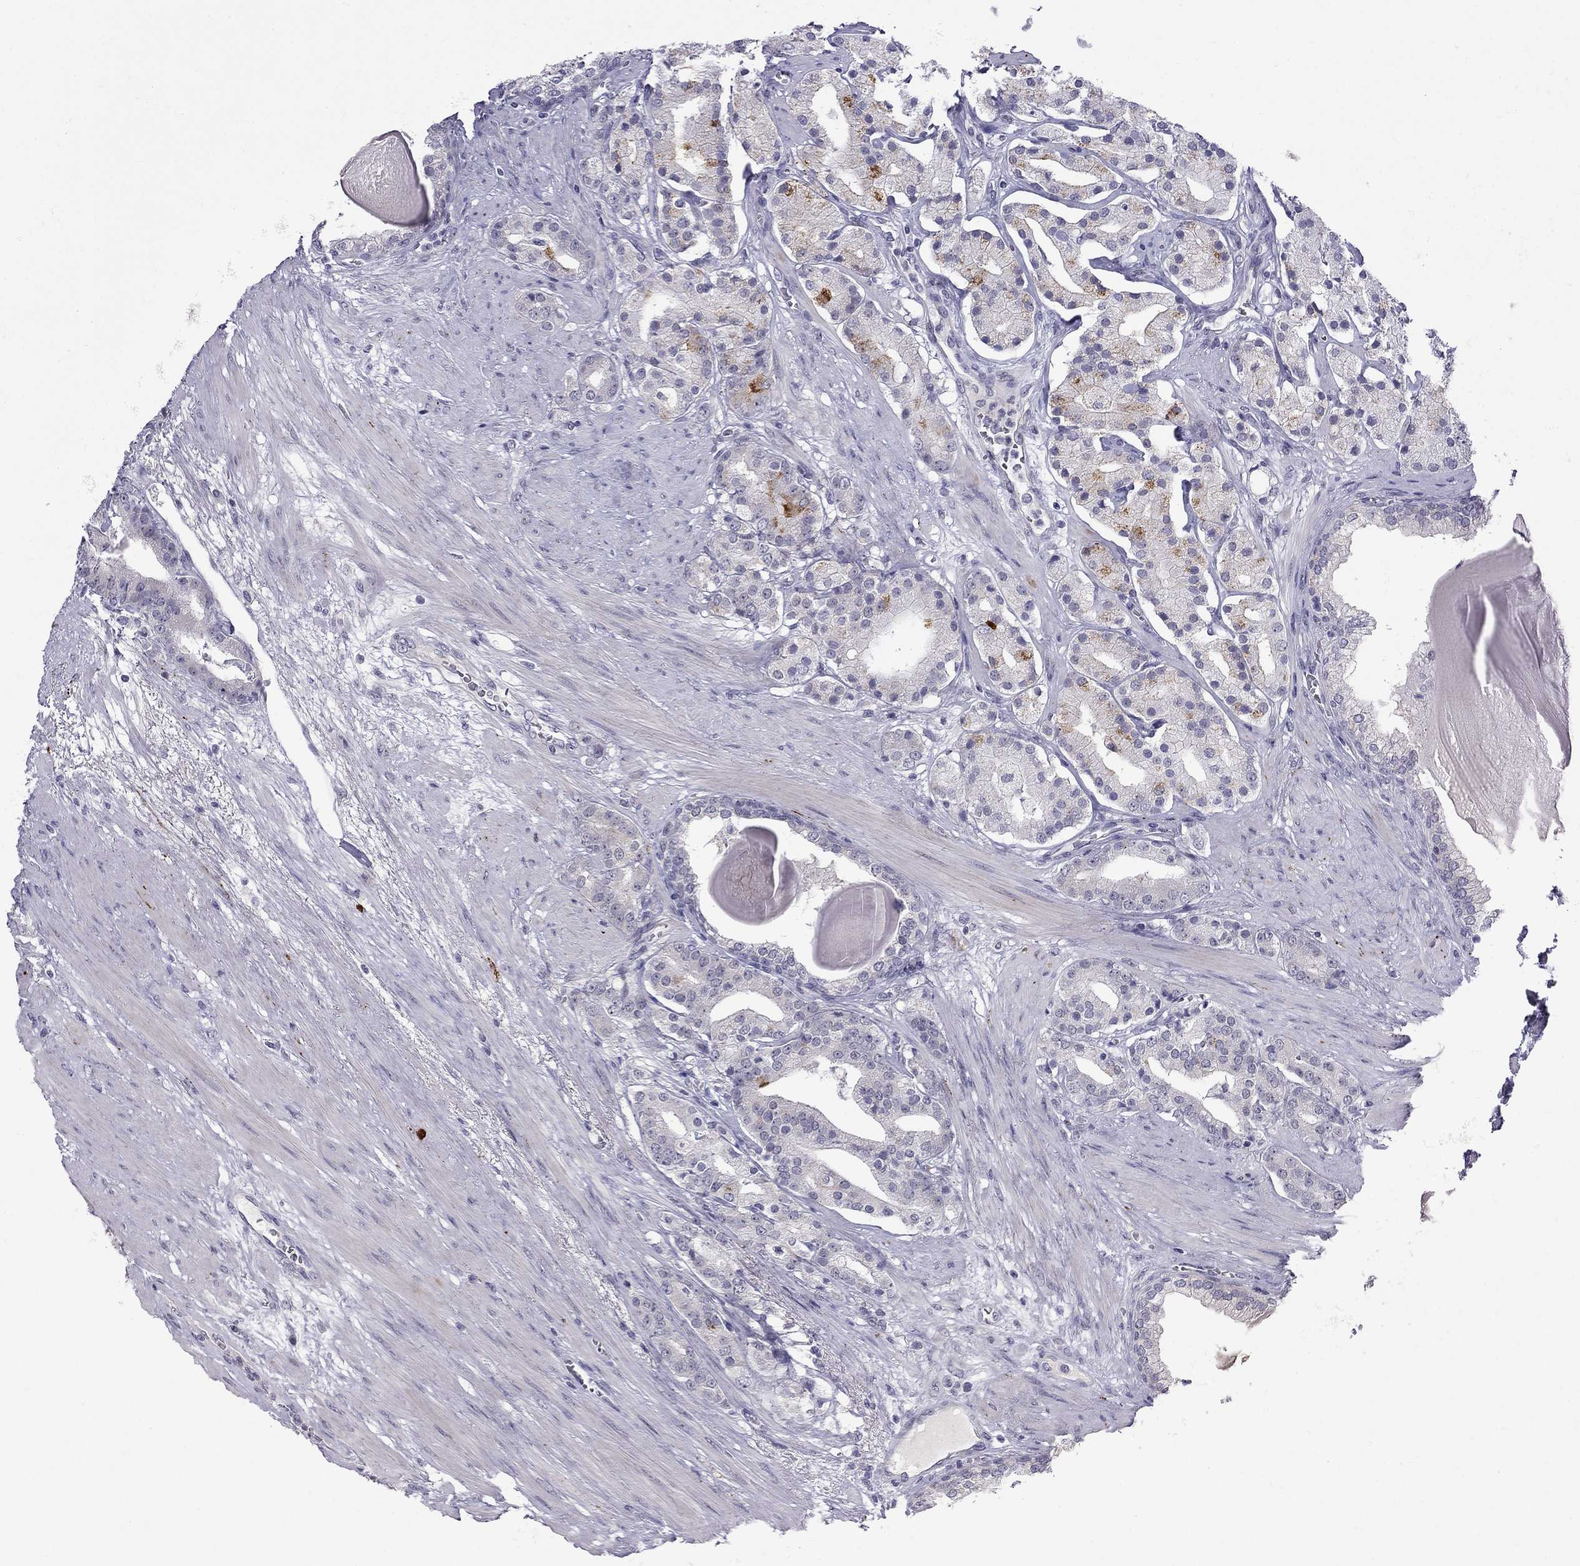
{"staining": {"intensity": "negative", "quantity": "none", "location": "none"}, "tissue": "prostate cancer", "cell_type": "Tumor cells", "image_type": "cancer", "snomed": [{"axis": "morphology", "description": "Adenocarcinoma, NOS"}, {"axis": "topography", "description": "Prostate"}], "caption": "Histopathology image shows no significant protein positivity in tumor cells of prostate cancer.", "gene": "RTL9", "patient": {"sex": "male", "age": 69}}